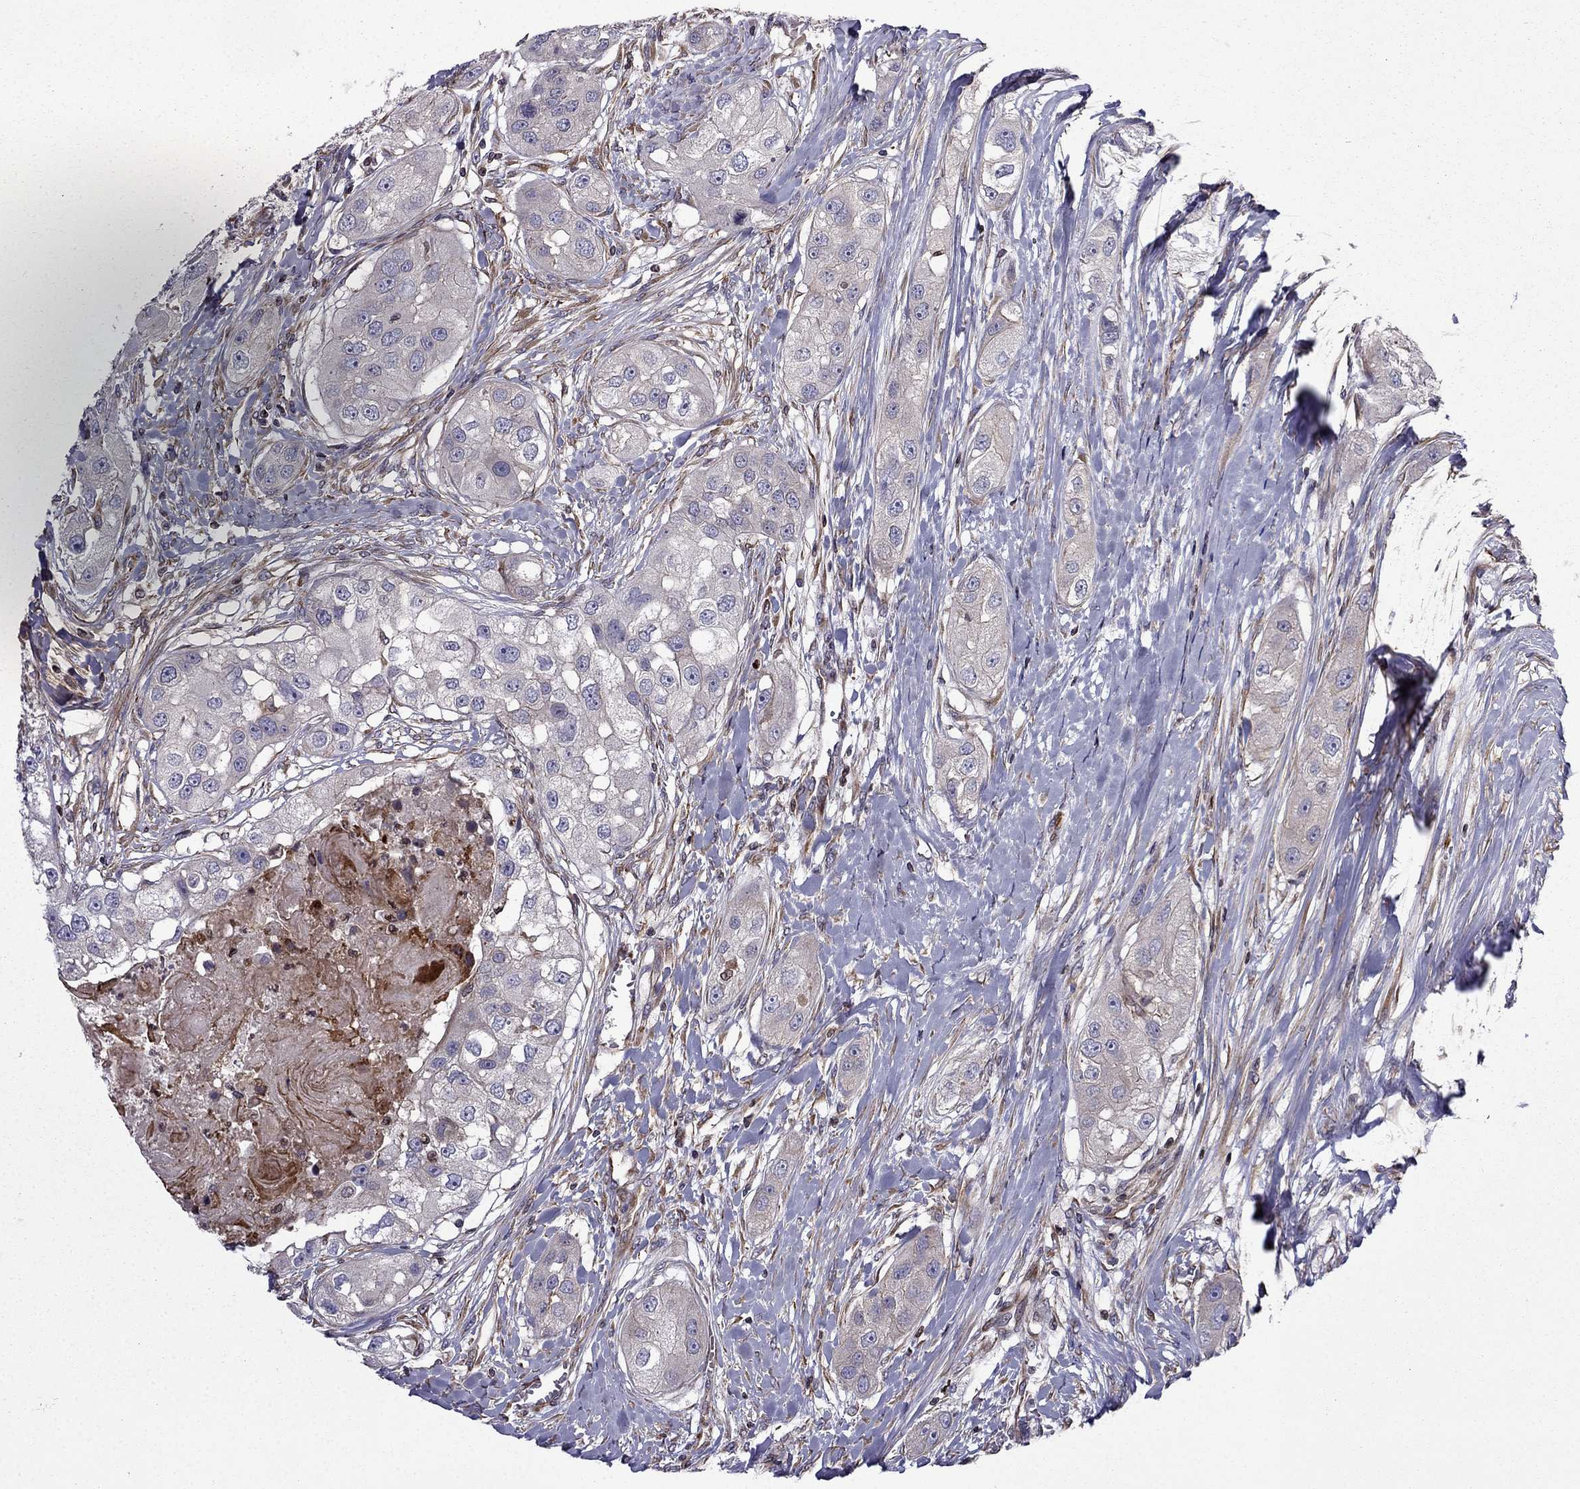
{"staining": {"intensity": "negative", "quantity": "none", "location": "none"}, "tissue": "head and neck cancer", "cell_type": "Tumor cells", "image_type": "cancer", "snomed": [{"axis": "morphology", "description": "Normal tissue, NOS"}, {"axis": "morphology", "description": "Squamous cell carcinoma, NOS"}, {"axis": "topography", "description": "Skeletal muscle"}, {"axis": "topography", "description": "Head-Neck"}], "caption": "There is no significant positivity in tumor cells of head and neck cancer.", "gene": "CDC42BPA", "patient": {"sex": "male", "age": 51}}